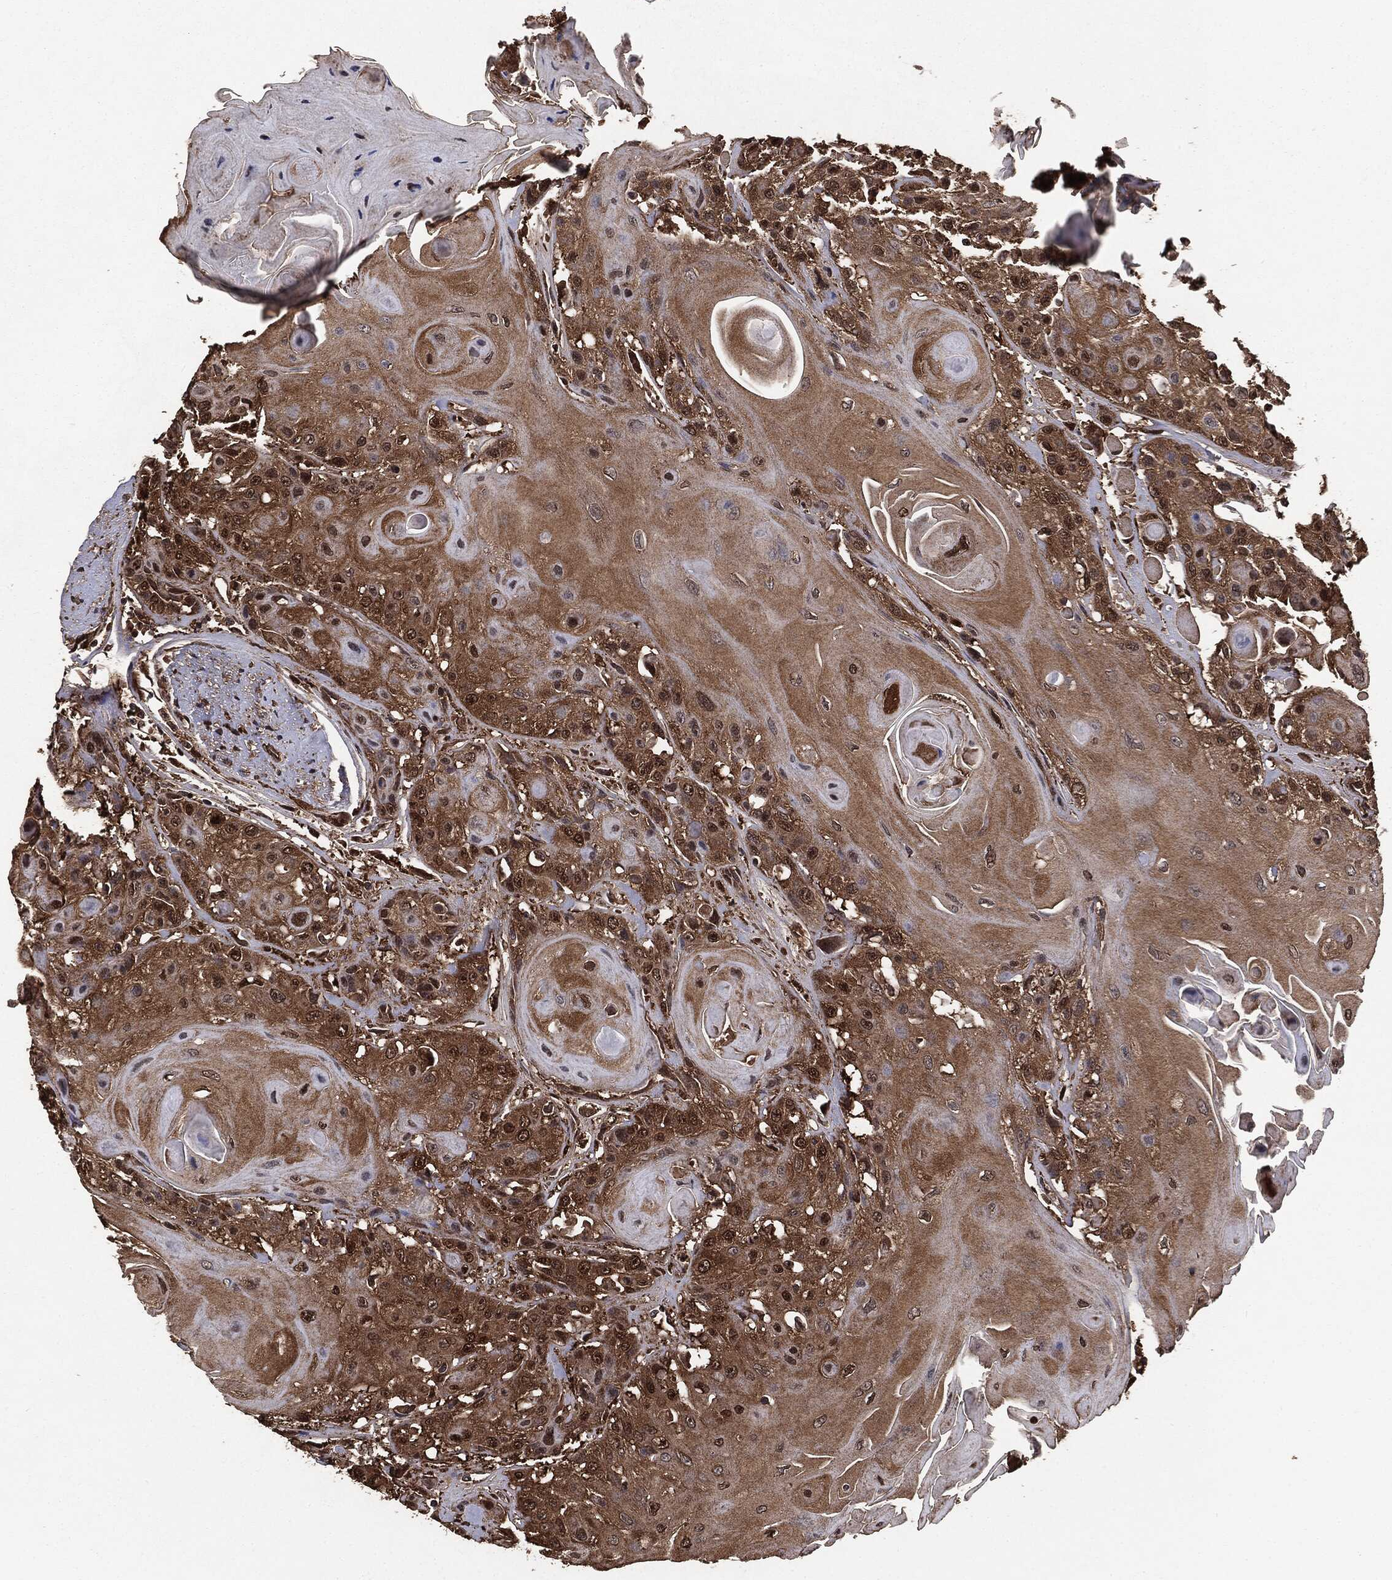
{"staining": {"intensity": "strong", "quantity": ">75%", "location": "cytoplasmic/membranous"}, "tissue": "head and neck cancer", "cell_type": "Tumor cells", "image_type": "cancer", "snomed": [{"axis": "morphology", "description": "Squamous cell carcinoma, NOS"}, {"axis": "topography", "description": "Head-Neck"}], "caption": "An image showing strong cytoplasmic/membranous expression in approximately >75% of tumor cells in head and neck cancer (squamous cell carcinoma), as visualized by brown immunohistochemical staining.", "gene": "NME1", "patient": {"sex": "female", "age": 59}}